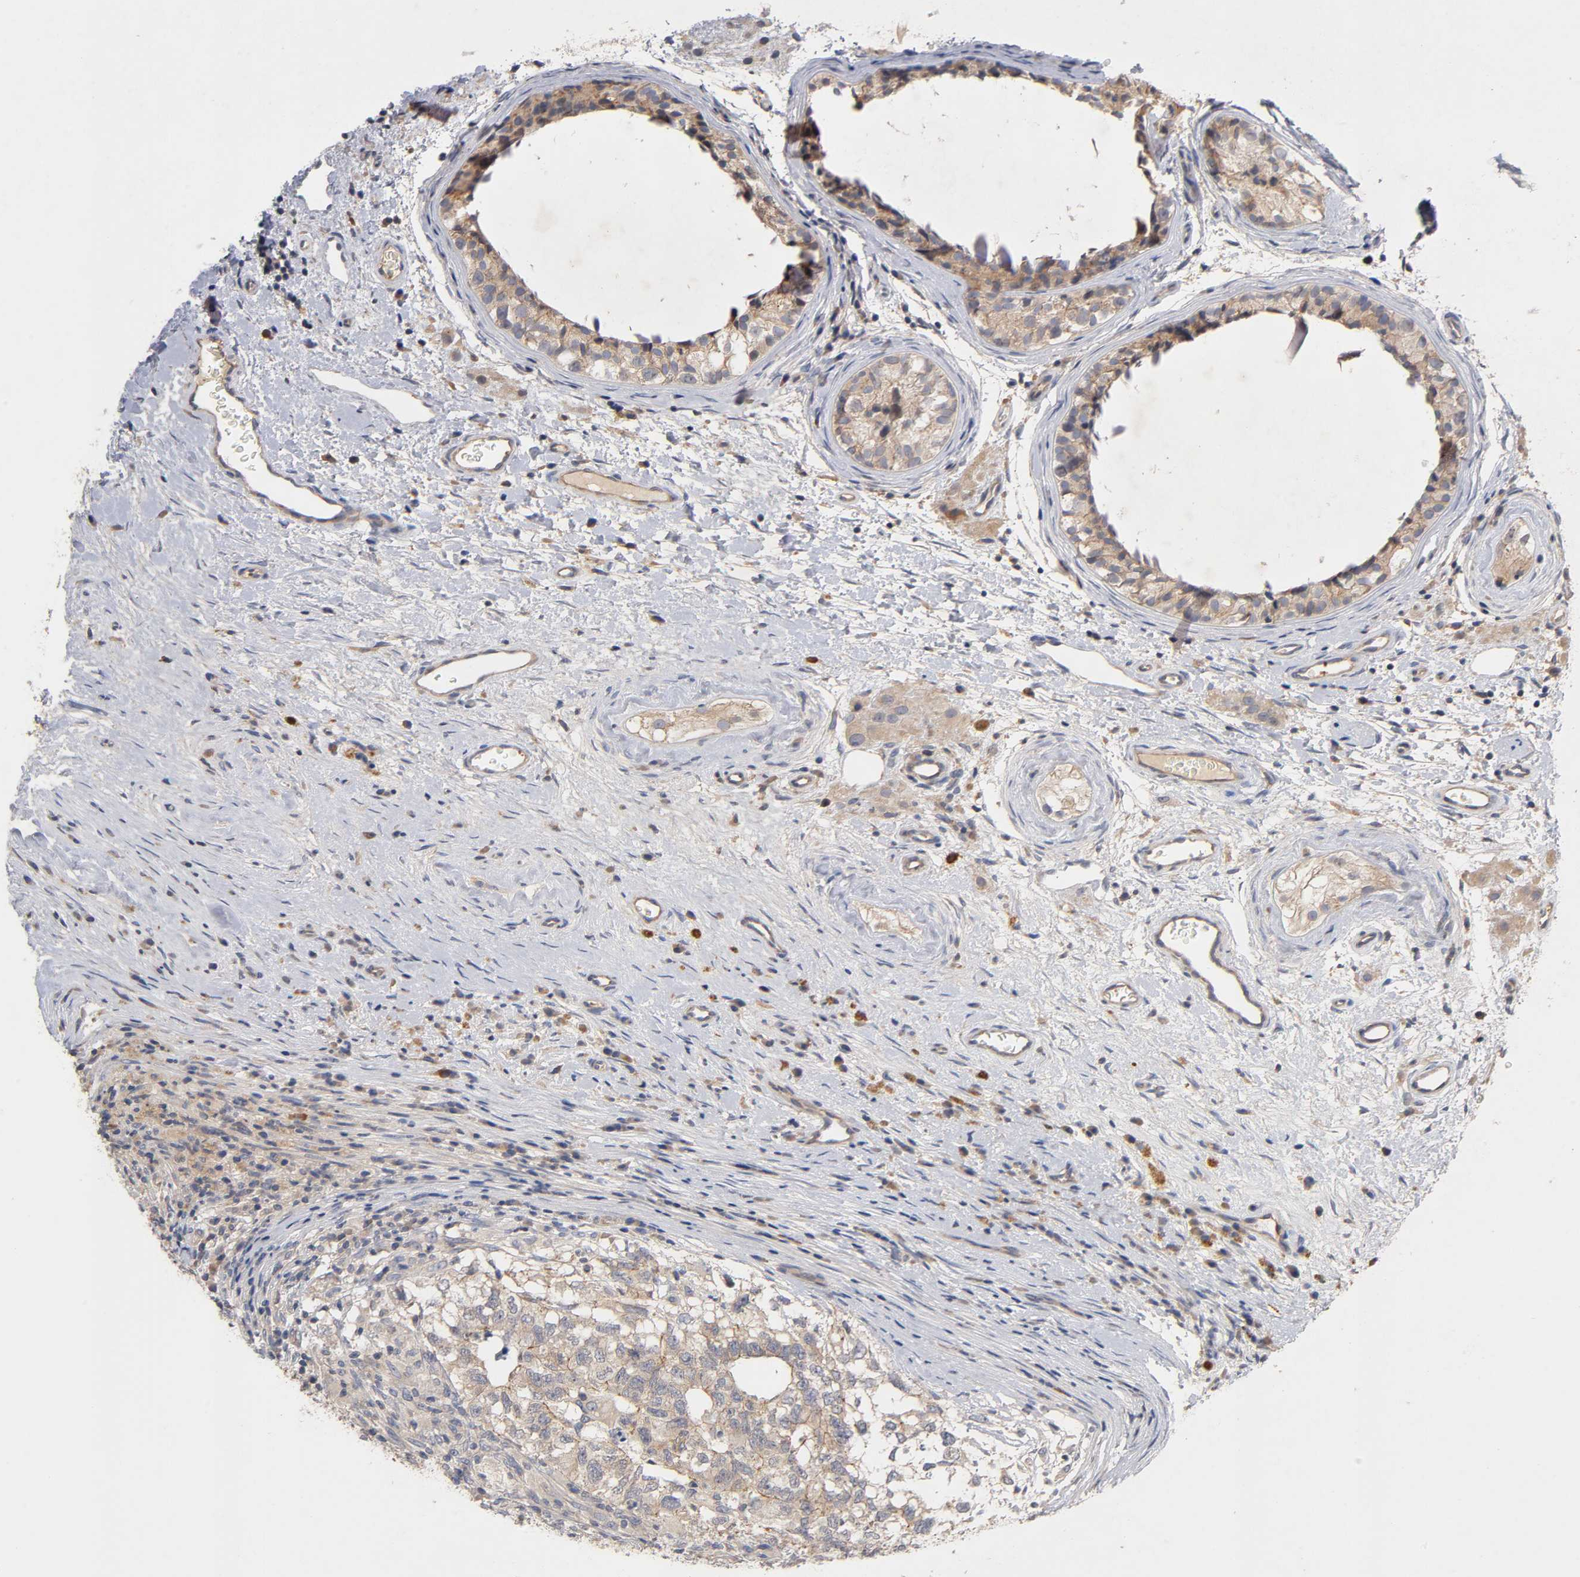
{"staining": {"intensity": "moderate", "quantity": ">75%", "location": "cytoplasmic/membranous"}, "tissue": "testis cancer", "cell_type": "Tumor cells", "image_type": "cancer", "snomed": [{"axis": "morphology", "description": "Carcinoma, Embryonal, NOS"}, {"axis": "topography", "description": "Testis"}], "caption": "Moderate cytoplasmic/membranous protein staining is seen in about >75% of tumor cells in testis cancer (embryonal carcinoma).", "gene": "PDZD11", "patient": {"sex": "male", "age": 21}}